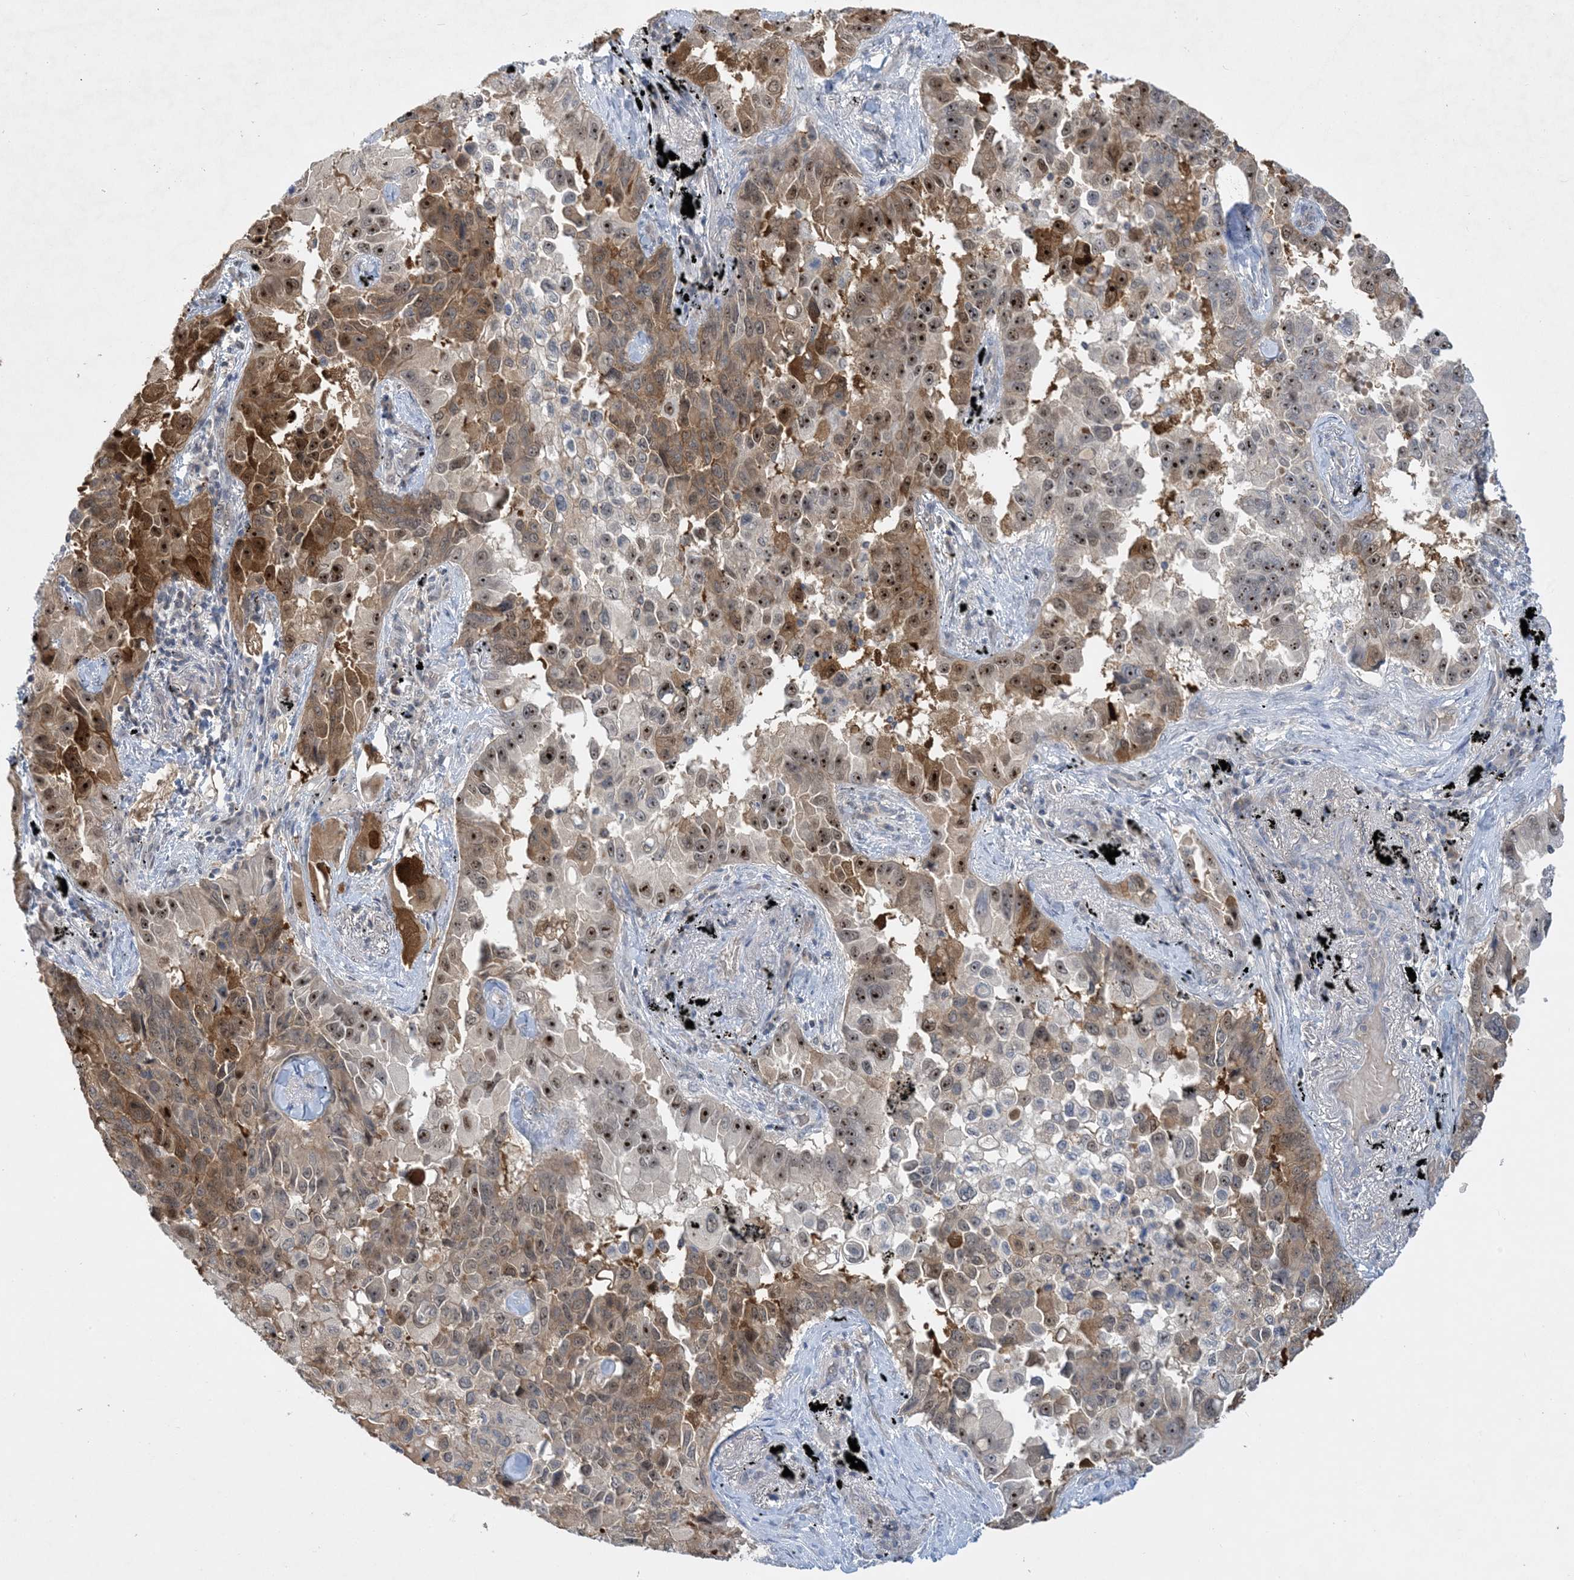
{"staining": {"intensity": "moderate", "quantity": "25%-75%", "location": "cytoplasmic/membranous,nuclear"}, "tissue": "lung cancer", "cell_type": "Tumor cells", "image_type": "cancer", "snomed": [{"axis": "morphology", "description": "Adenocarcinoma, NOS"}, {"axis": "topography", "description": "Lung"}], "caption": "Protein expression analysis of human lung cancer (adenocarcinoma) reveals moderate cytoplasmic/membranous and nuclear positivity in about 25%-75% of tumor cells.", "gene": "UBE2E1", "patient": {"sex": "female", "age": 67}}